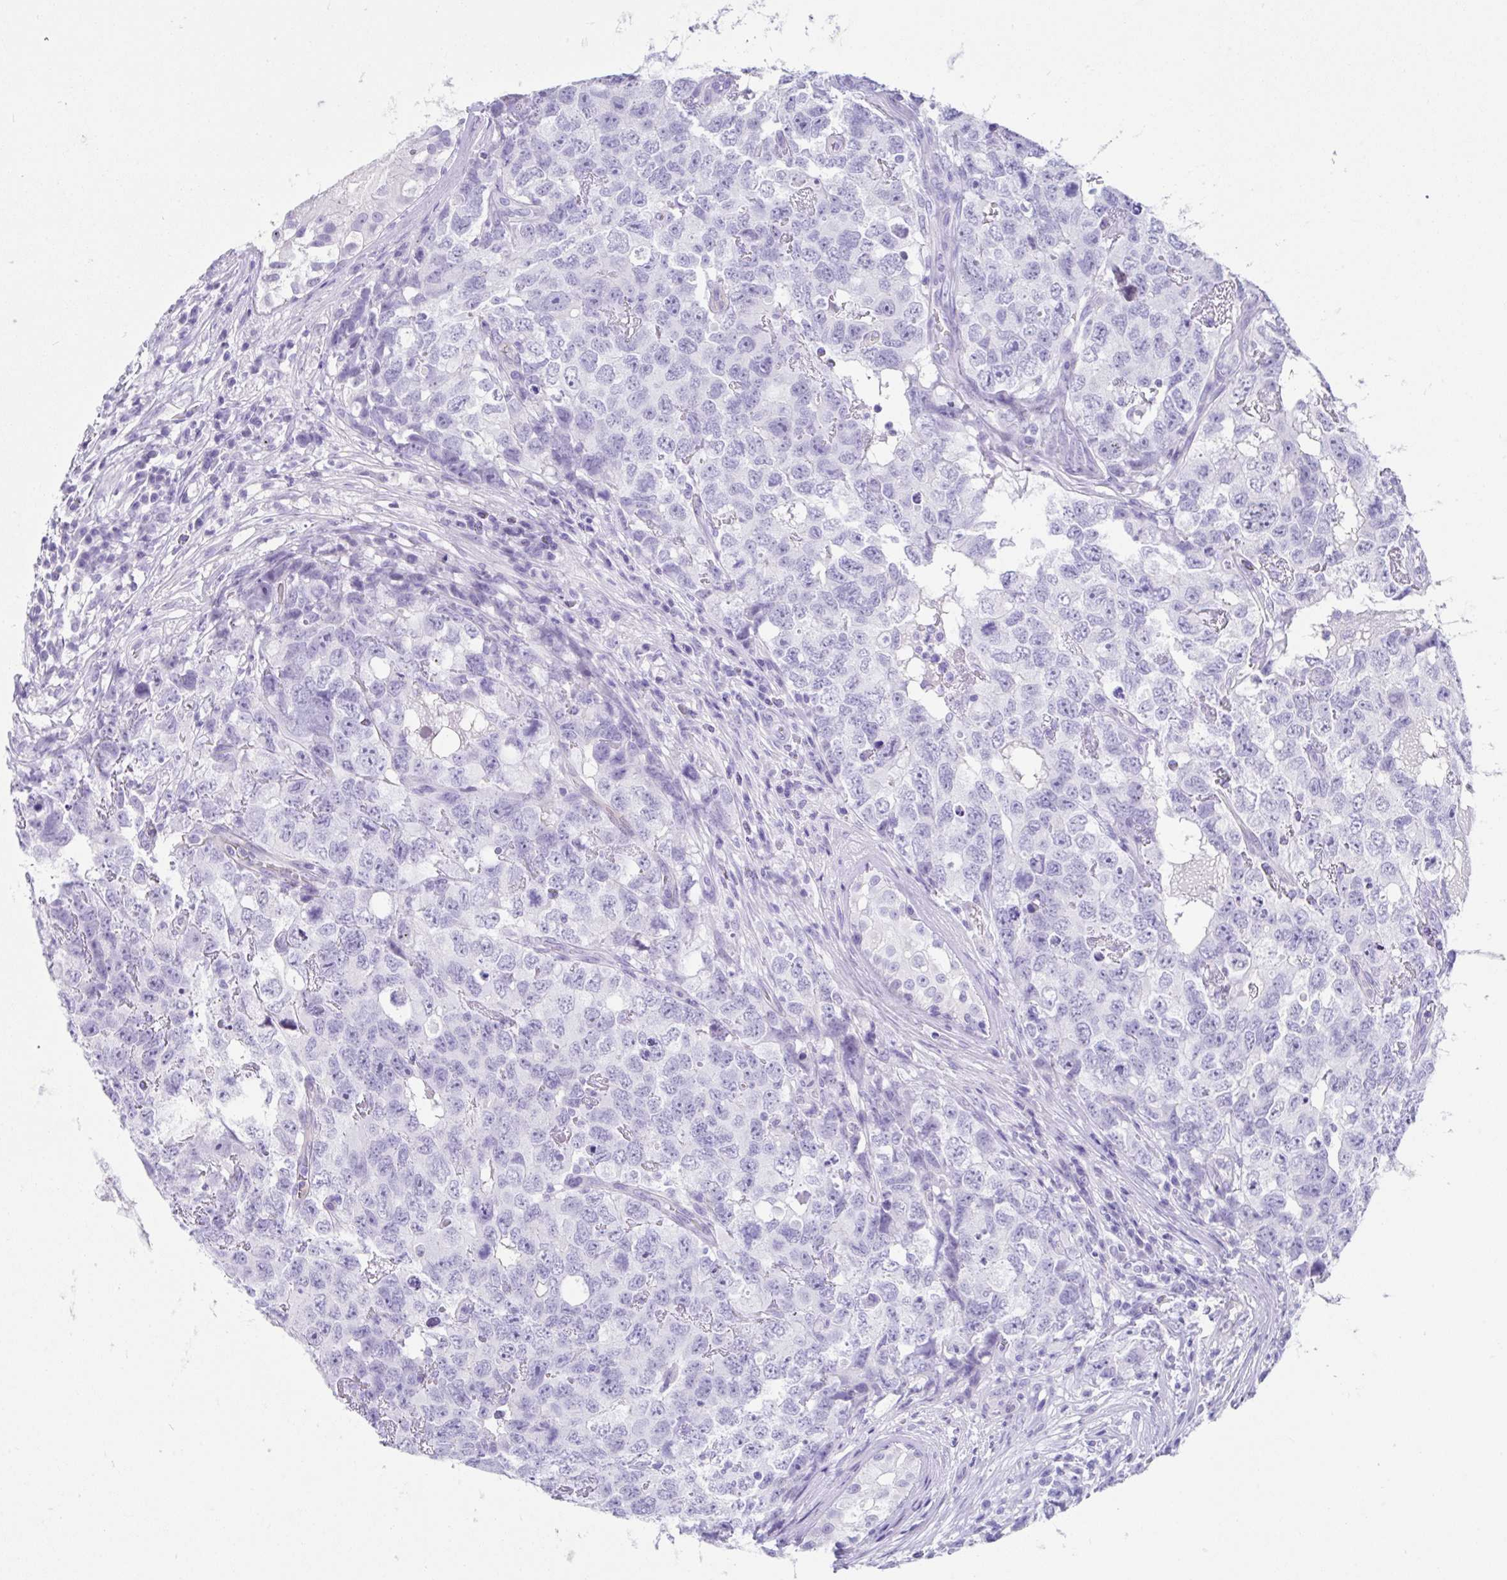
{"staining": {"intensity": "negative", "quantity": "none", "location": "none"}, "tissue": "testis cancer", "cell_type": "Tumor cells", "image_type": "cancer", "snomed": [{"axis": "morphology", "description": "Carcinoma, Embryonal, NOS"}, {"axis": "topography", "description": "Testis"}], "caption": "Immunohistochemistry micrograph of neoplastic tissue: human embryonal carcinoma (testis) stained with DAB reveals no significant protein positivity in tumor cells.", "gene": "FAM107A", "patient": {"sex": "male", "age": 22}}